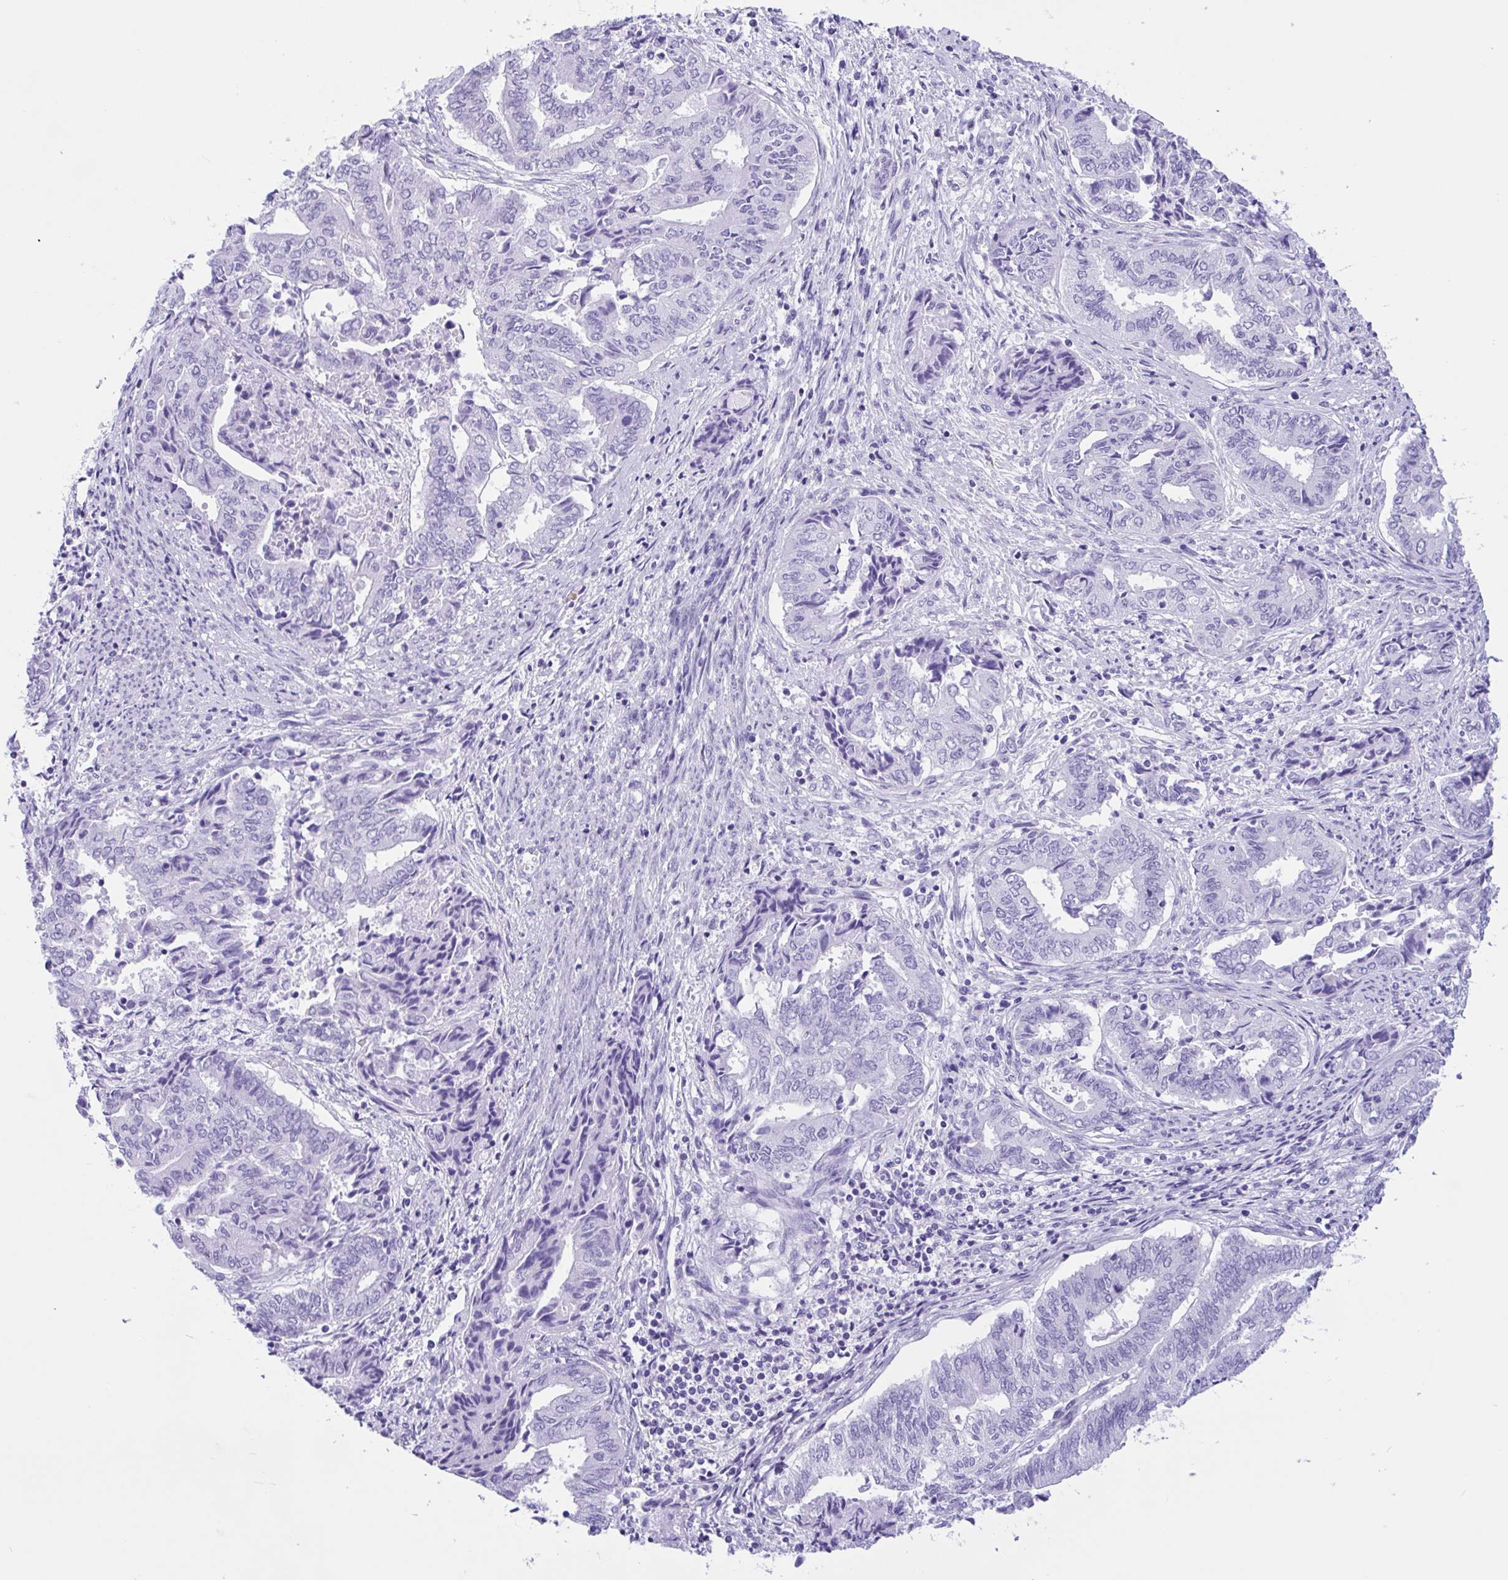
{"staining": {"intensity": "negative", "quantity": "none", "location": "none"}, "tissue": "endometrial cancer", "cell_type": "Tumor cells", "image_type": "cancer", "snomed": [{"axis": "morphology", "description": "Adenocarcinoma, NOS"}, {"axis": "topography", "description": "Endometrium"}], "caption": "This is an IHC histopathology image of endometrial cancer (adenocarcinoma). There is no staining in tumor cells.", "gene": "IAPP", "patient": {"sex": "female", "age": 80}}